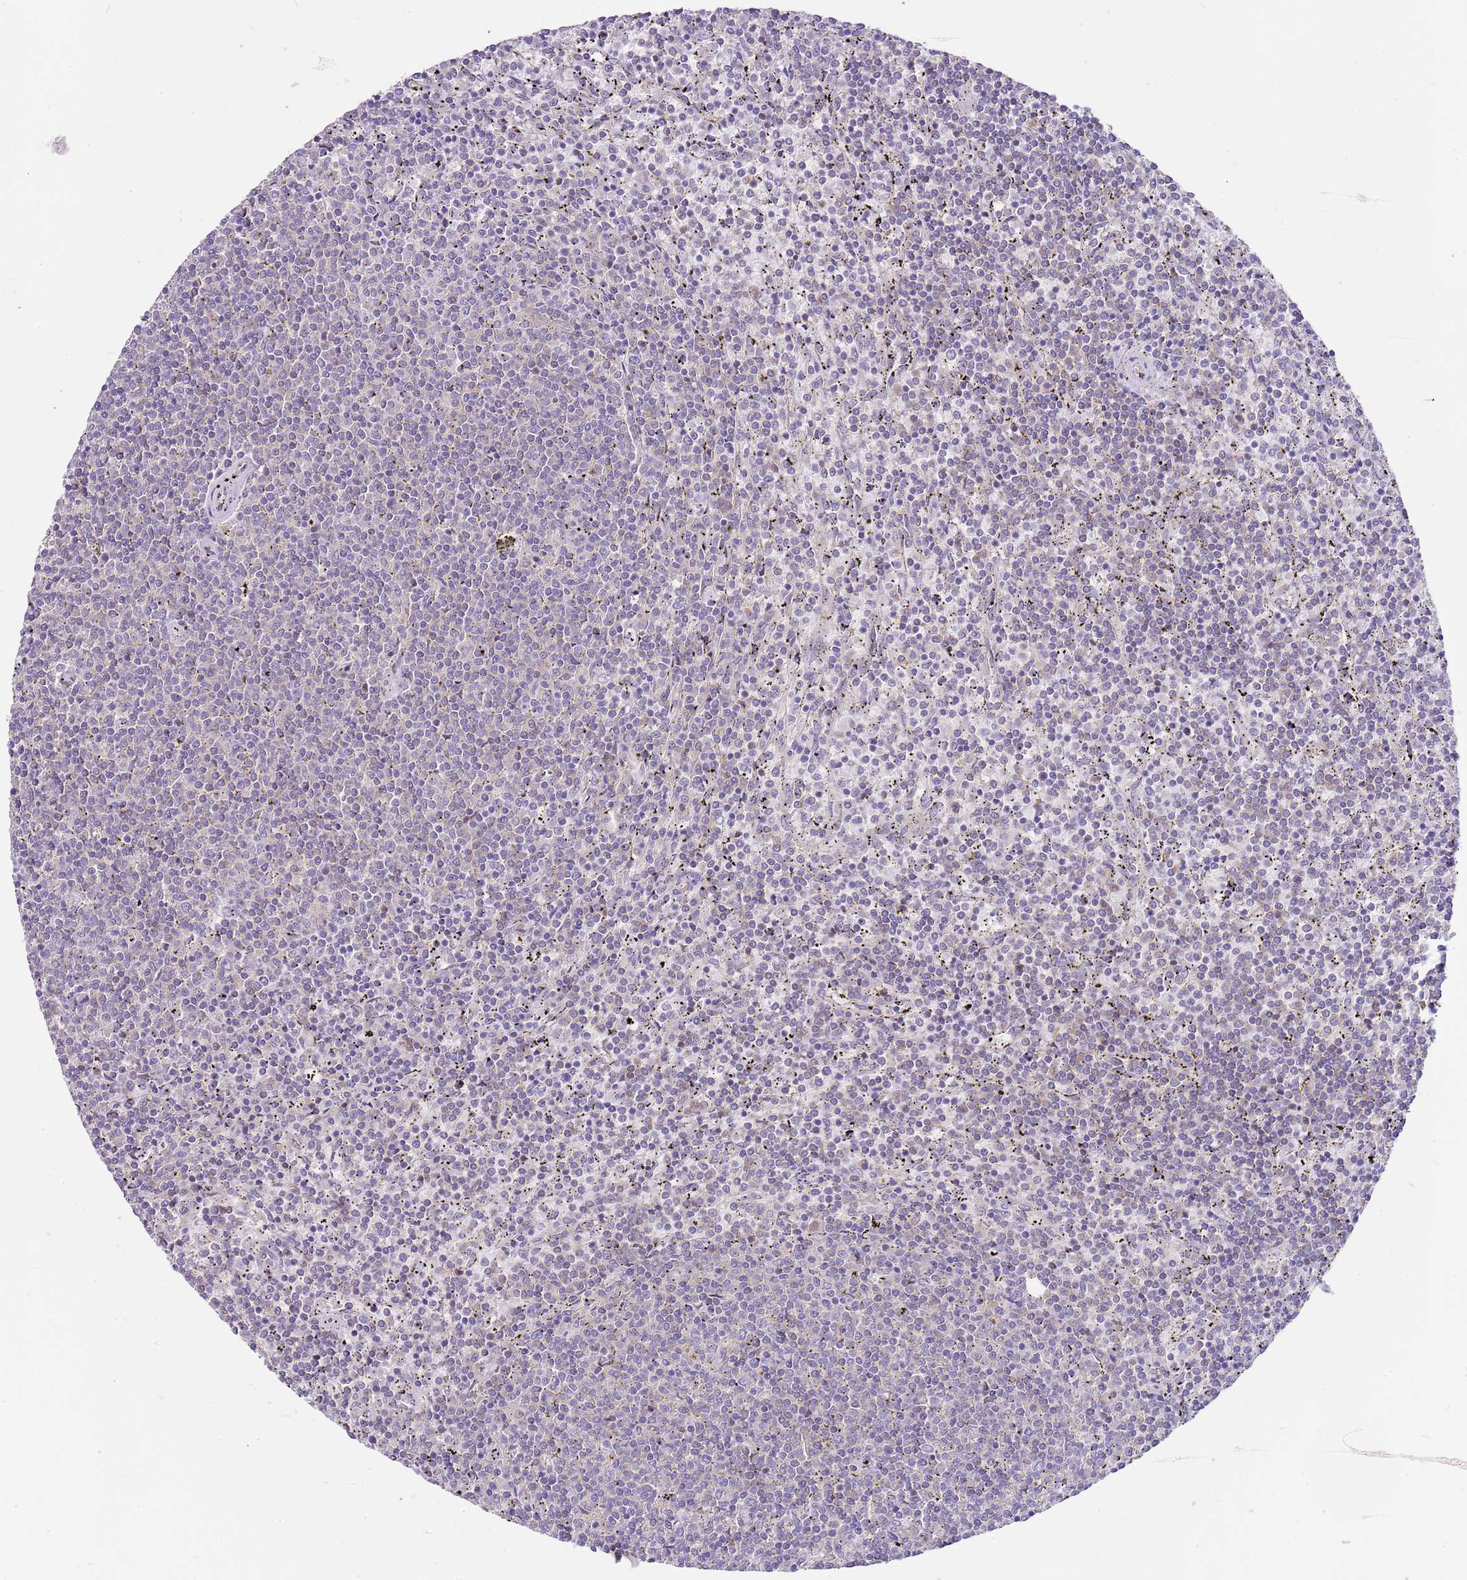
{"staining": {"intensity": "negative", "quantity": "none", "location": "none"}, "tissue": "lymphoma", "cell_type": "Tumor cells", "image_type": "cancer", "snomed": [{"axis": "morphology", "description": "Malignant lymphoma, non-Hodgkin's type, Low grade"}, {"axis": "topography", "description": "Spleen"}], "caption": "A photomicrograph of human lymphoma is negative for staining in tumor cells.", "gene": "RFK", "patient": {"sex": "female", "age": 50}}